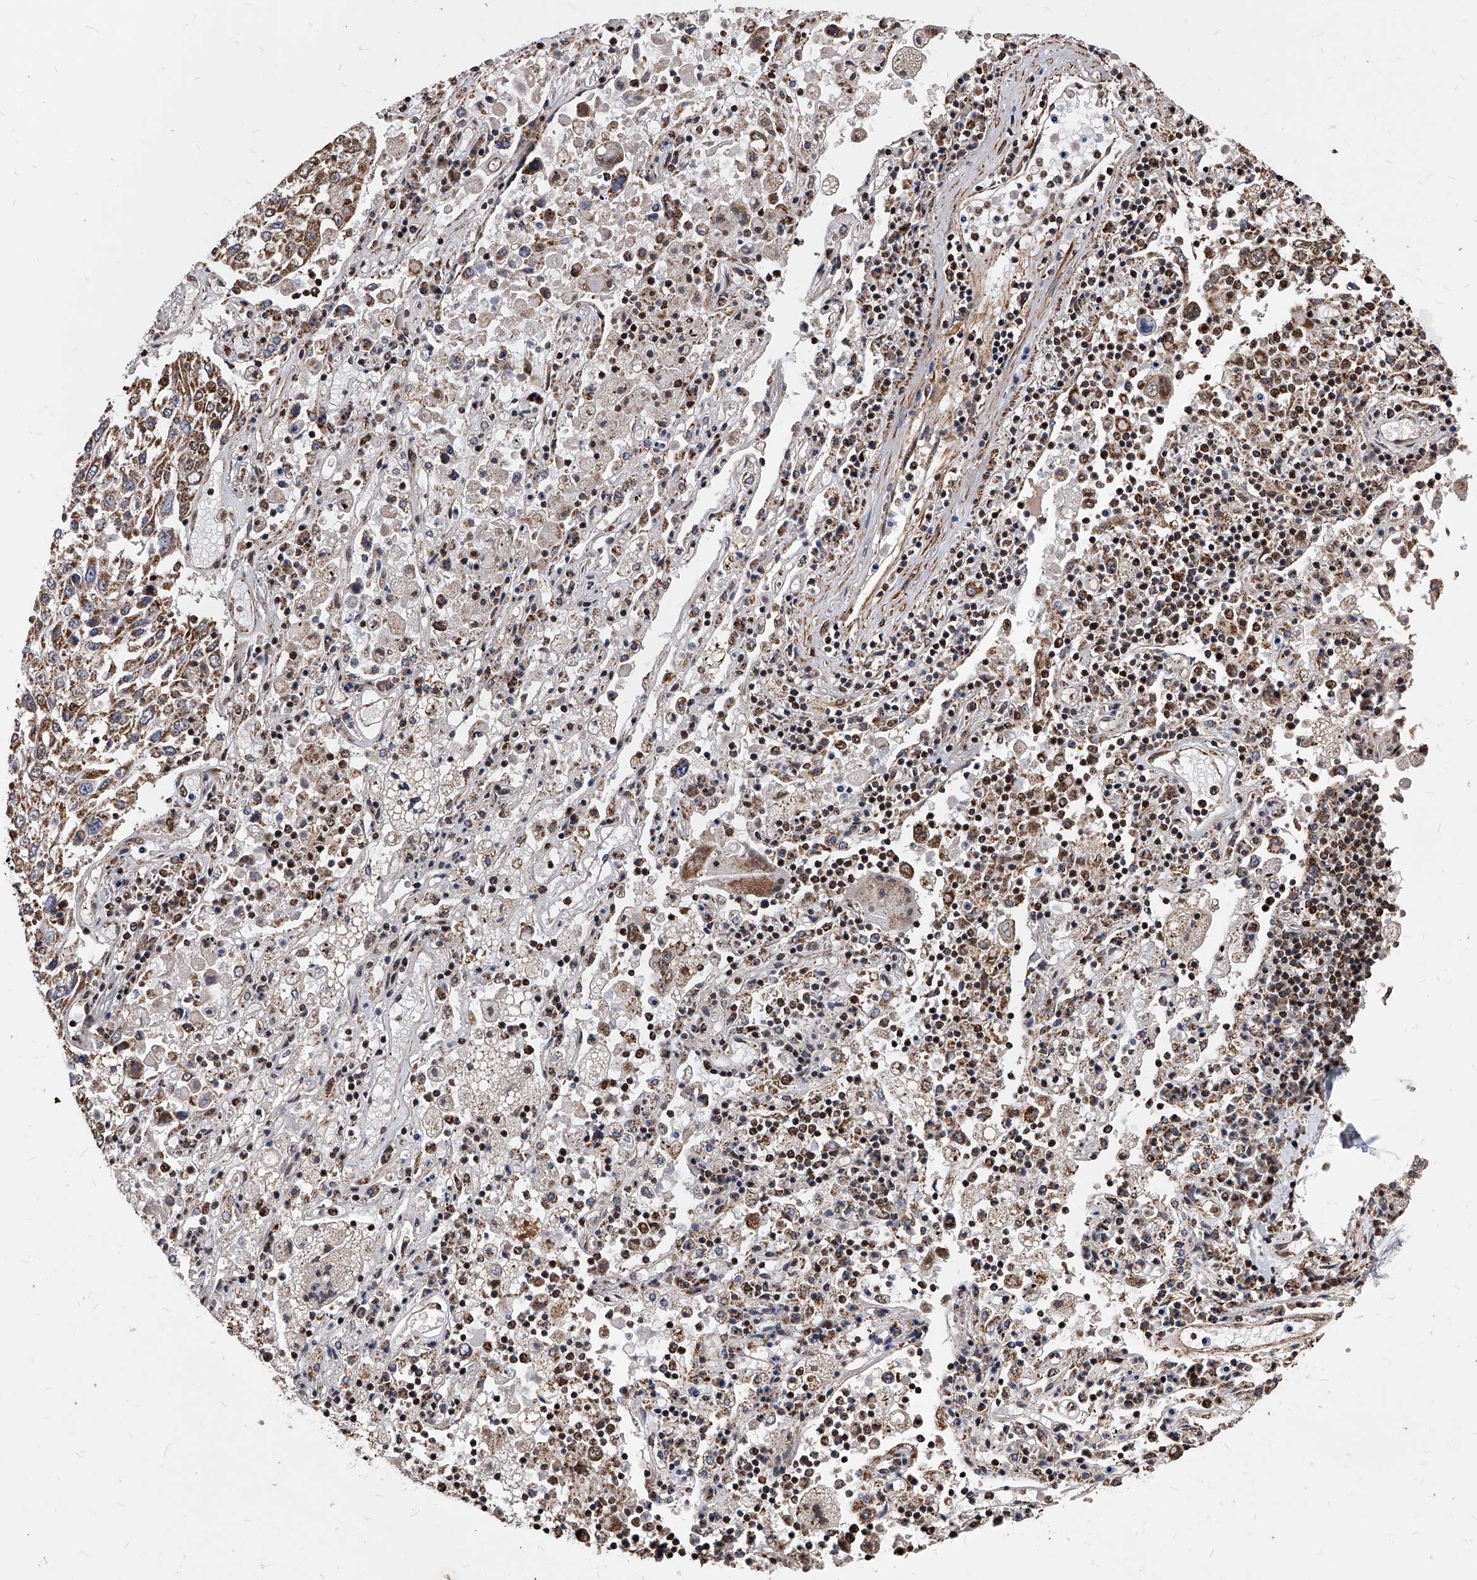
{"staining": {"intensity": "moderate", "quantity": ">75%", "location": "cytoplasmic/membranous"}, "tissue": "lung cancer", "cell_type": "Tumor cells", "image_type": "cancer", "snomed": [{"axis": "morphology", "description": "Squamous cell carcinoma, NOS"}, {"axis": "topography", "description": "Lung"}], "caption": "About >75% of tumor cells in lung cancer exhibit moderate cytoplasmic/membranous protein expression as visualized by brown immunohistochemical staining.", "gene": "DUSP22", "patient": {"sex": "male", "age": 65}}